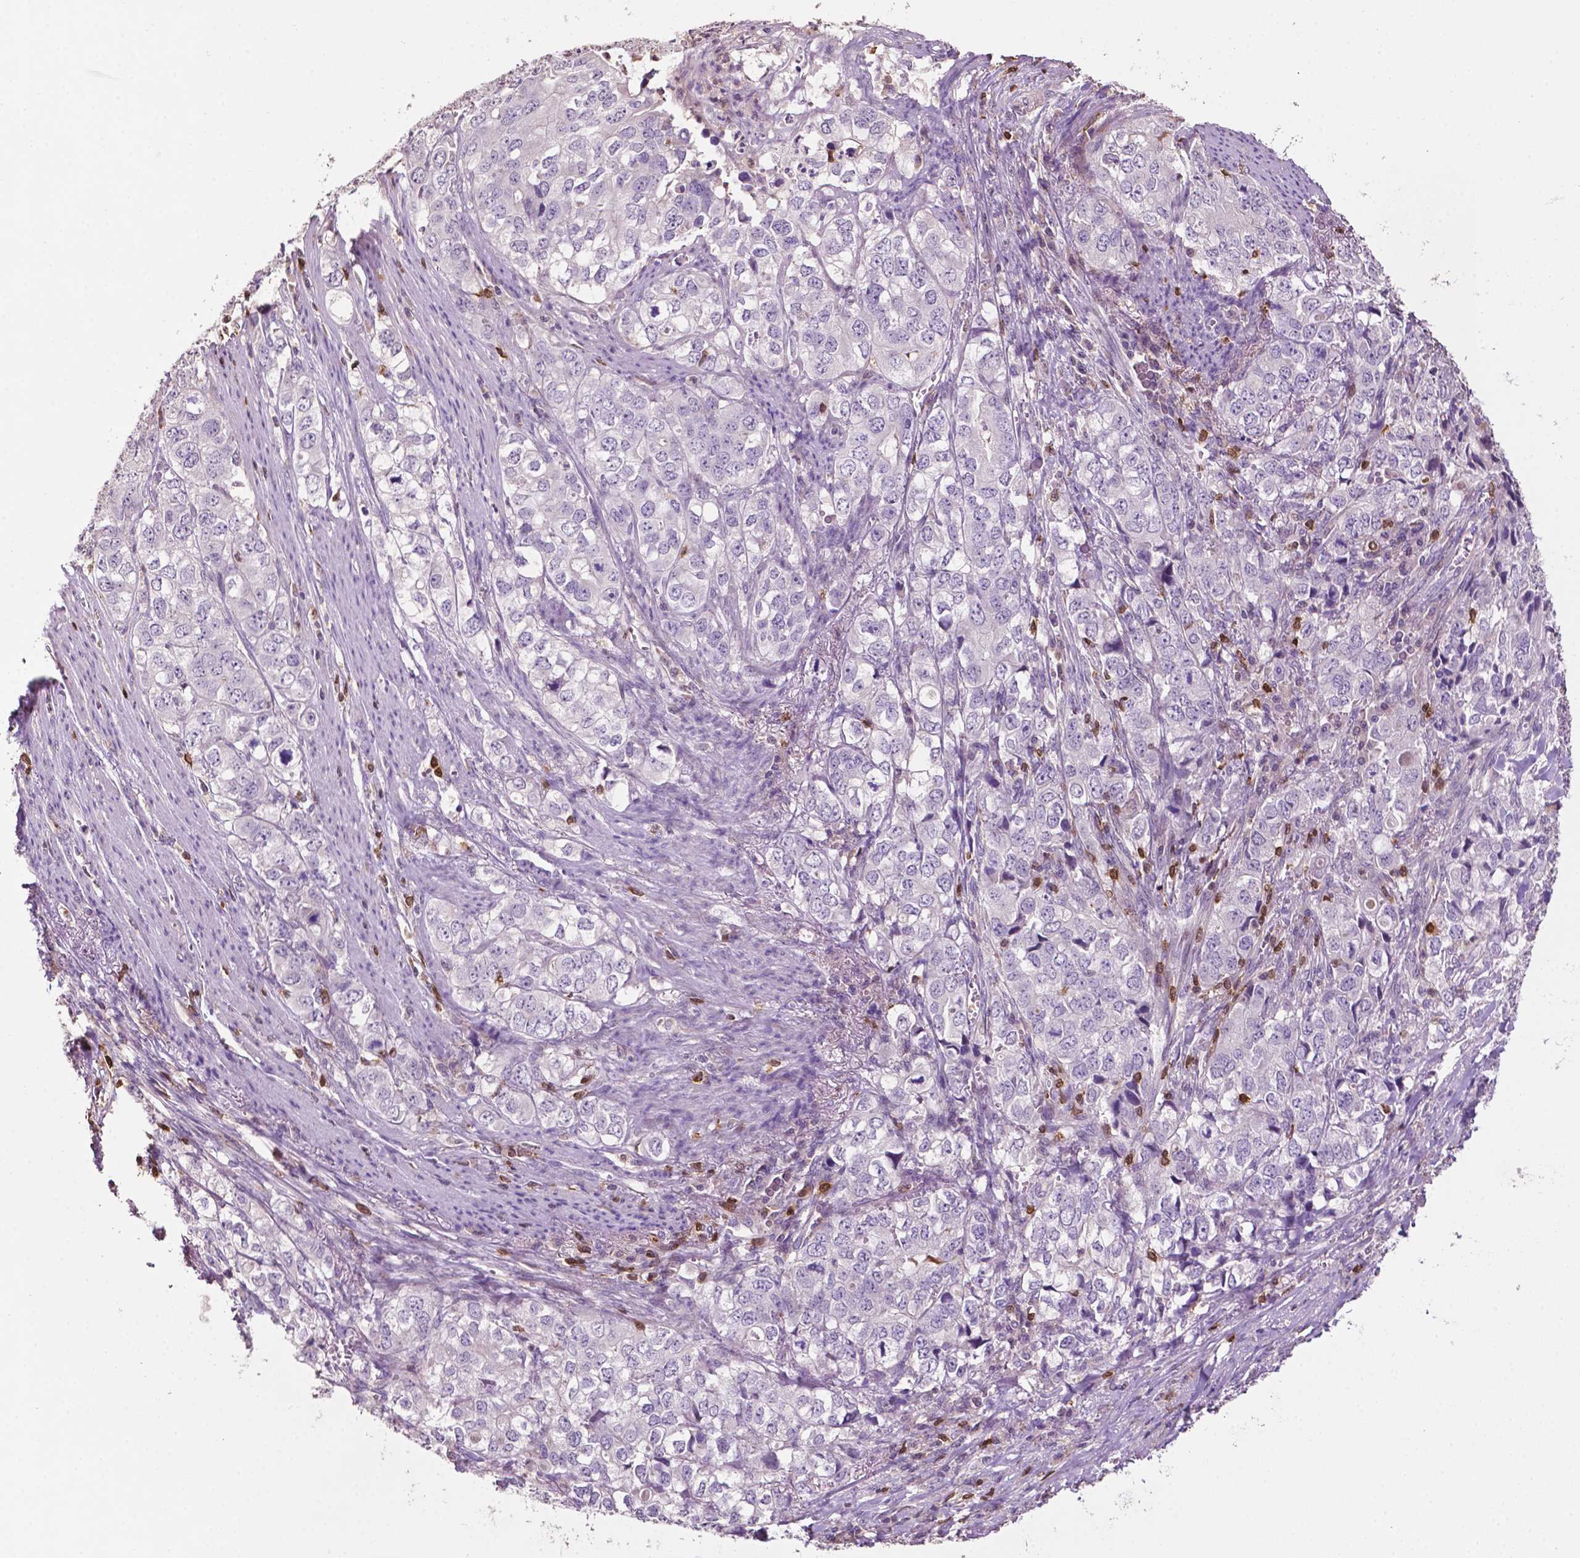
{"staining": {"intensity": "negative", "quantity": "none", "location": "none"}, "tissue": "stomach cancer", "cell_type": "Tumor cells", "image_type": "cancer", "snomed": [{"axis": "morphology", "description": "Adenocarcinoma, NOS"}, {"axis": "topography", "description": "Stomach, lower"}], "caption": "Stomach cancer (adenocarcinoma) was stained to show a protein in brown. There is no significant expression in tumor cells. Brightfield microscopy of IHC stained with DAB (brown) and hematoxylin (blue), captured at high magnification.", "gene": "TBC1D10C", "patient": {"sex": "female", "age": 72}}